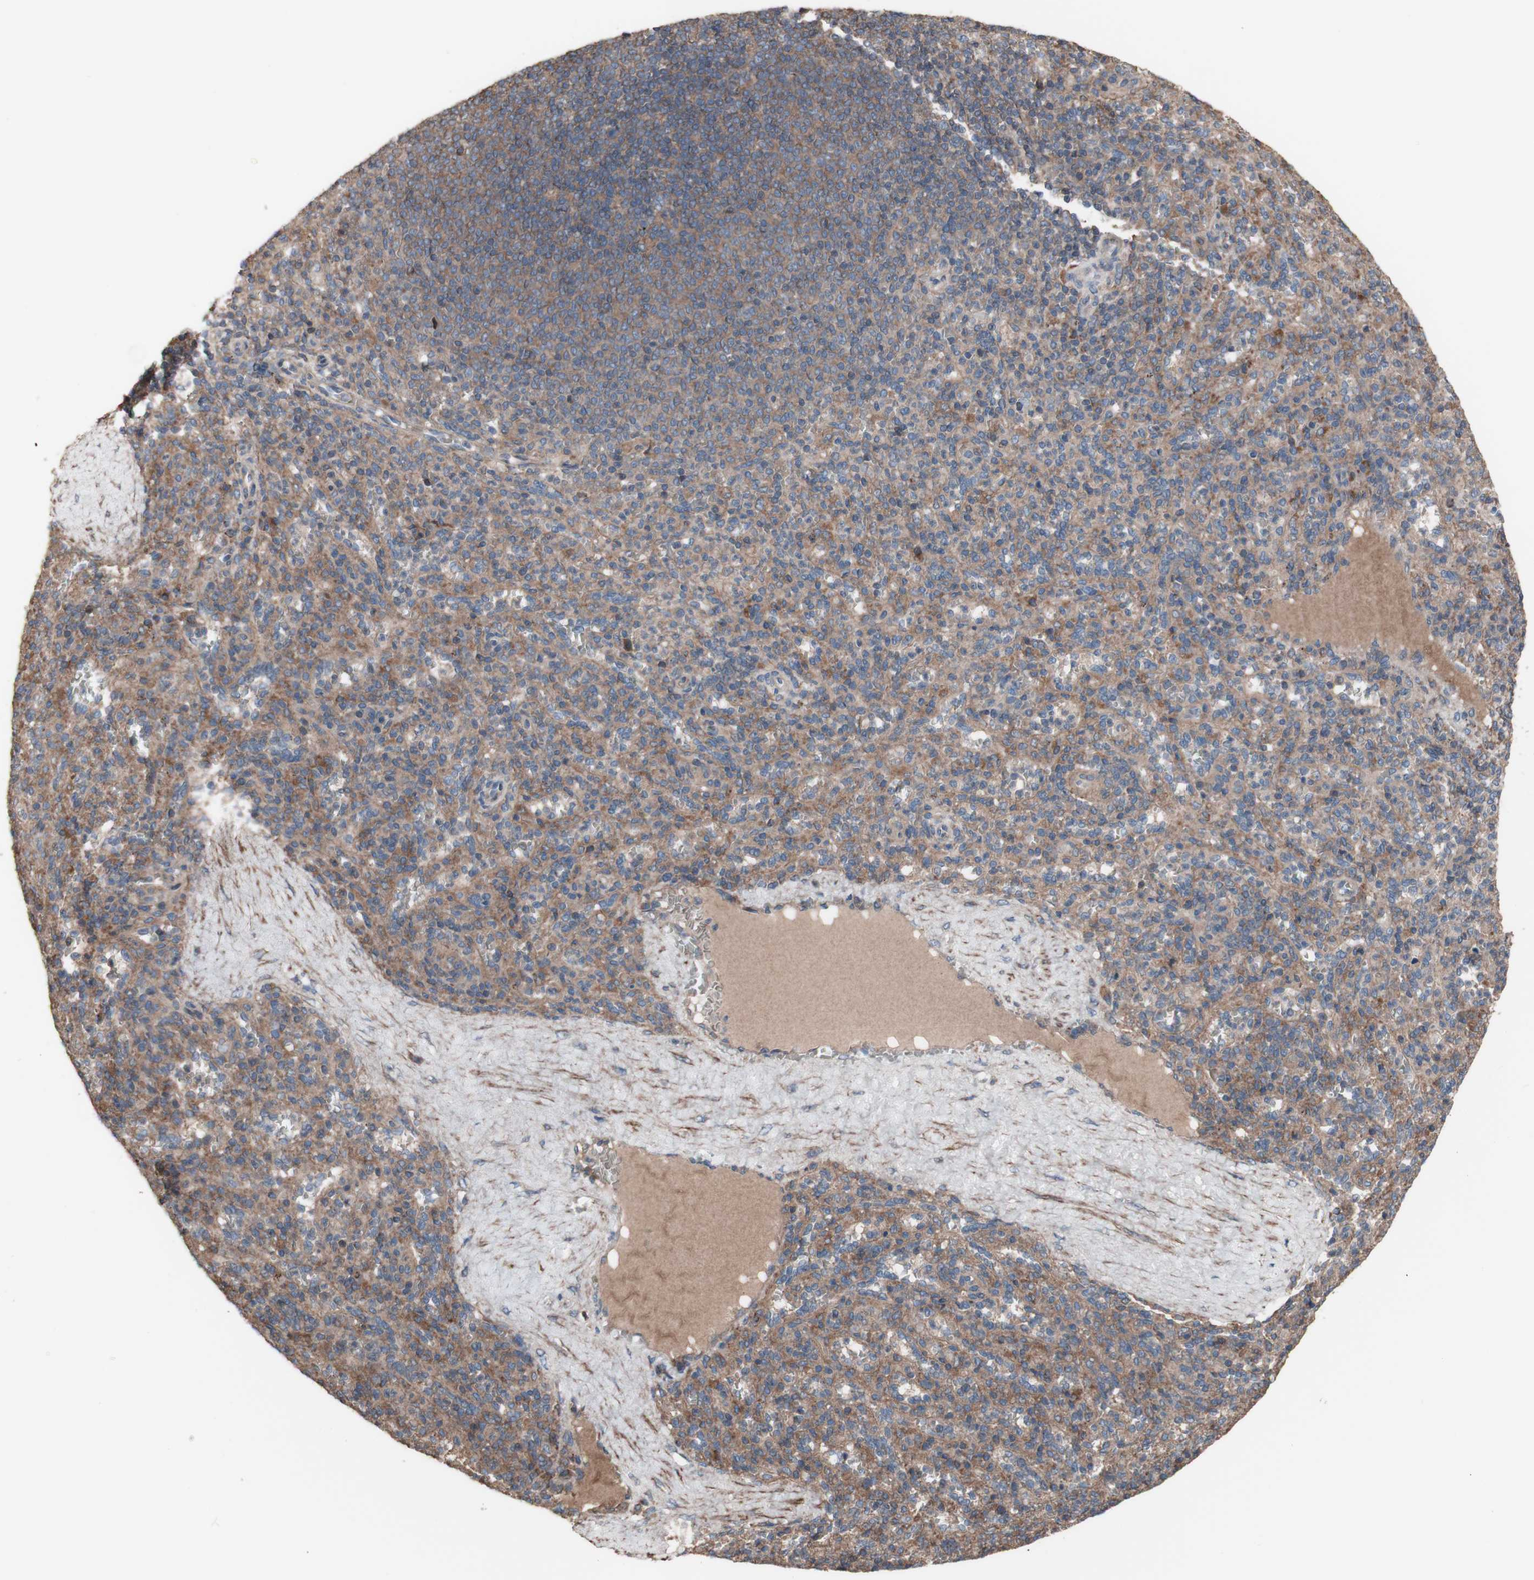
{"staining": {"intensity": "moderate", "quantity": ">75%", "location": "cytoplasmic/membranous"}, "tissue": "spleen", "cell_type": "Cells in red pulp", "image_type": "normal", "snomed": [{"axis": "morphology", "description": "Normal tissue, NOS"}, {"axis": "topography", "description": "Spleen"}], "caption": "The image shows staining of unremarkable spleen, revealing moderate cytoplasmic/membranous protein positivity (brown color) within cells in red pulp. The staining was performed using DAB, with brown indicating positive protein expression. Nuclei are stained blue with hematoxylin.", "gene": "COPB1", "patient": {"sex": "male", "age": 36}}